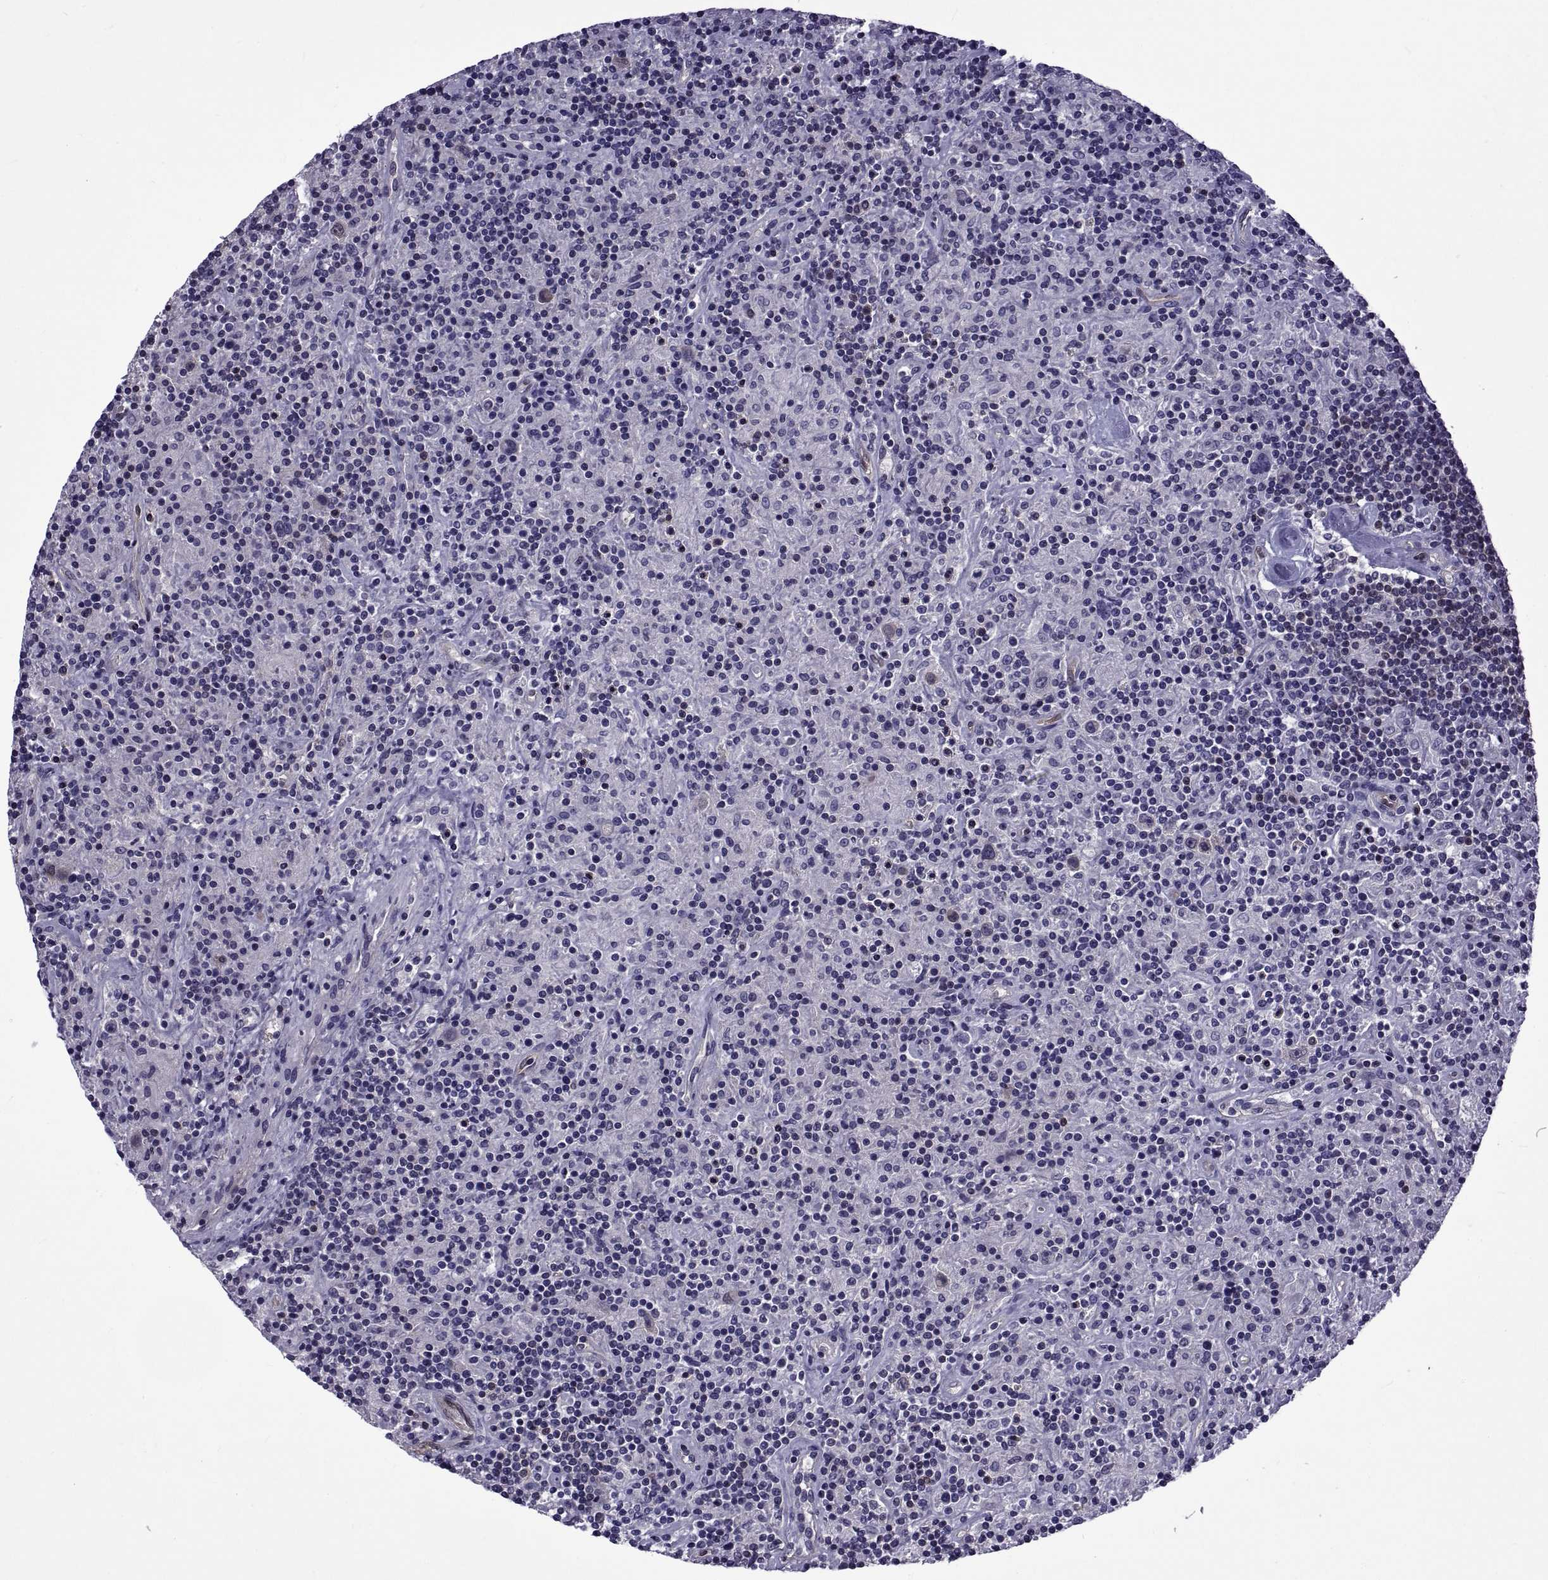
{"staining": {"intensity": "negative", "quantity": "none", "location": "none"}, "tissue": "lymphoma", "cell_type": "Tumor cells", "image_type": "cancer", "snomed": [{"axis": "morphology", "description": "Hodgkin's disease, NOS"}, {"axis": "topography", "description": "Lymph node"}], "caption": "High power microscopy micrograph of an IHC image of Hodgkin's disease, revealing no significant positivity in tumor cells. The staining is performed using DAB (3,3'-diaminobenzidine) brown chromogen with nuclei counter-stained in using hematoxylin.", "gene": "LCN9", "patient": {"sex": "male", "age": 70}}